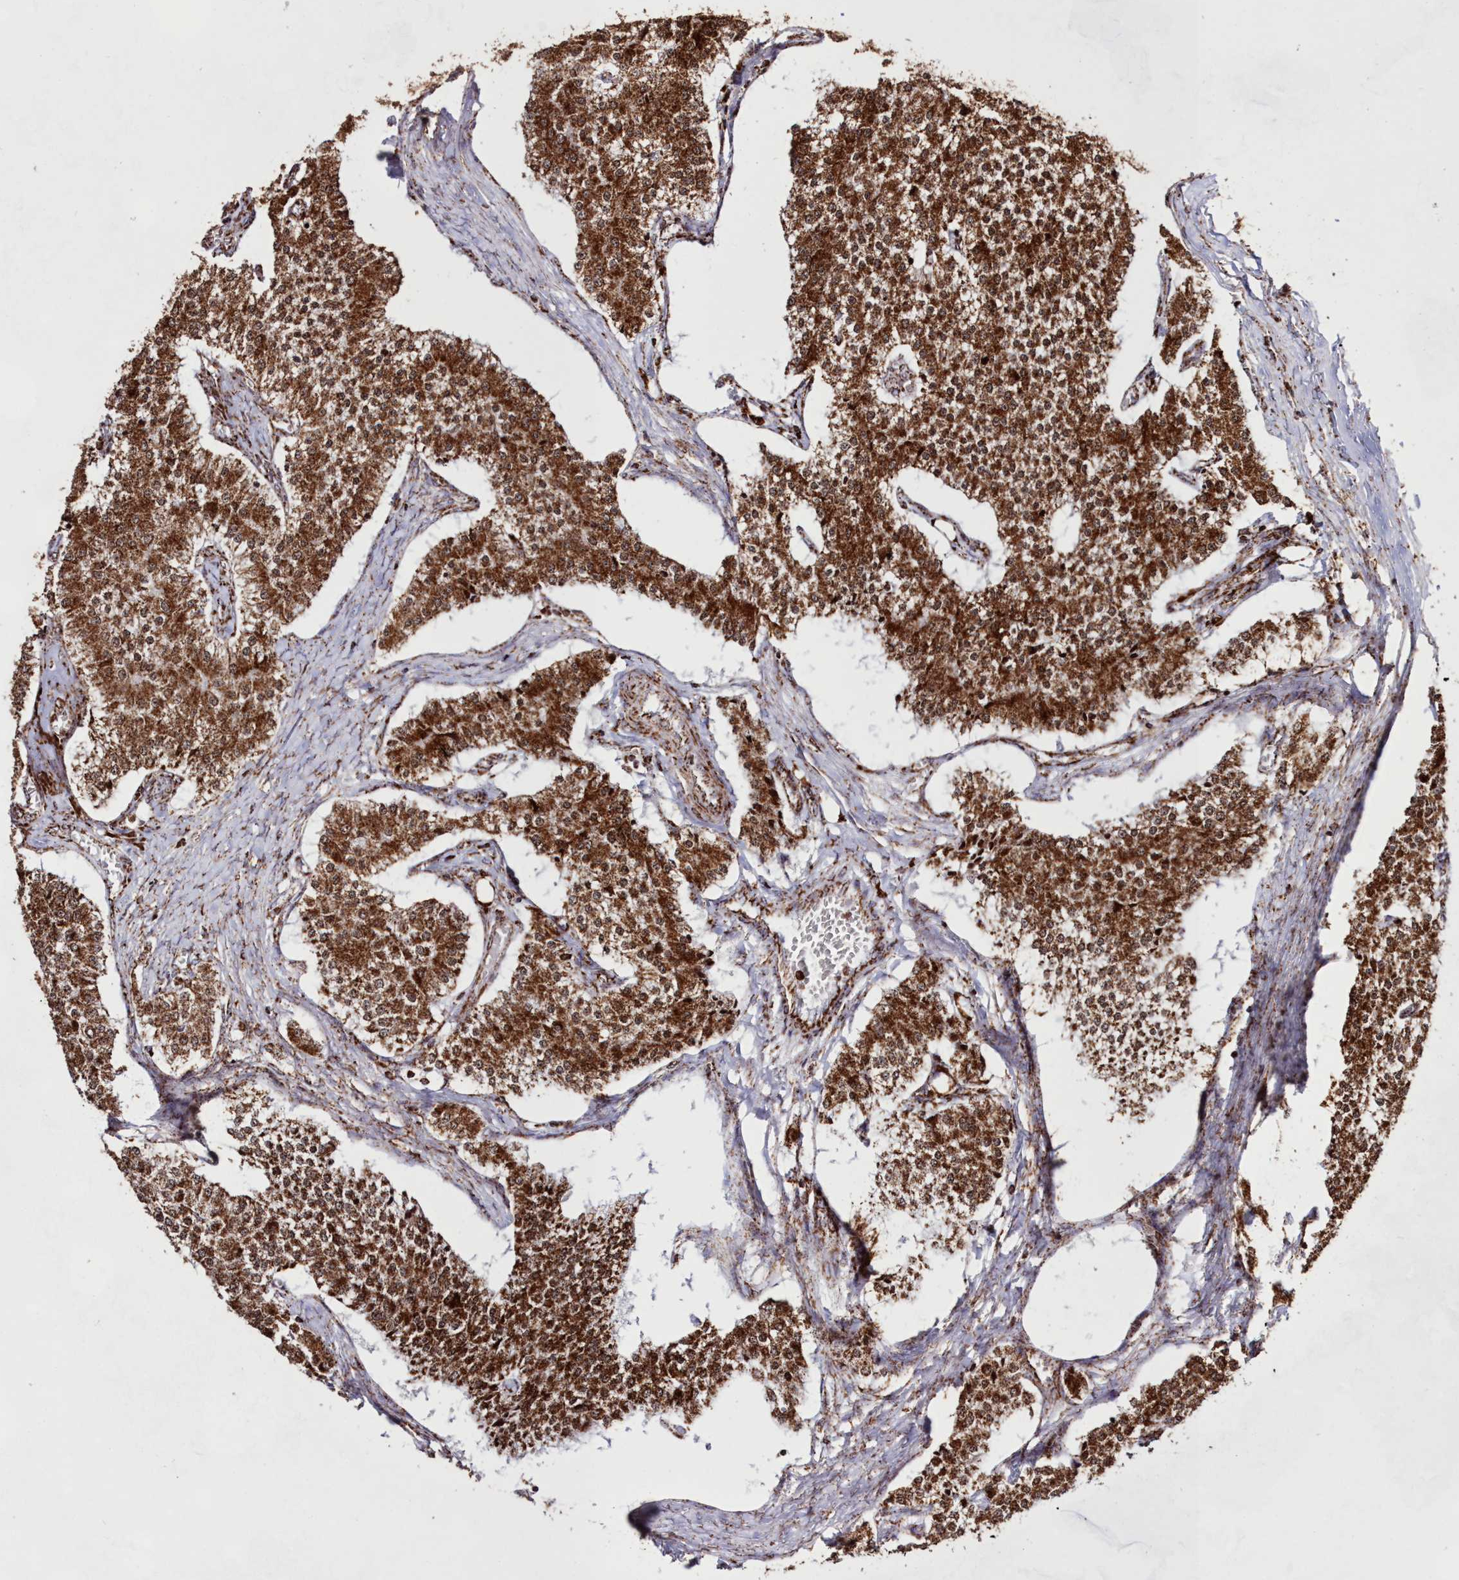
{"staining": {"intensity": "strong", "quantity": ">75%", "location": "cytoplasmic/membranous"}, "tissue": "carcinoid", "cell_type": "Tumor cells", "image_type": "cancer", "snomed": [{"axis": "morphology", "description": "Carcinoid, malignant, NOS"}, {"axis": "topography", "description": "Colon"}], "caption": "About >75% of tumor cells in human carcinoid demonstrate strong cytoplasmic/membranous protein expression as visualized by brown immunohistochemical staining.", "gene": "HADHB", "patient": {"sex": "female", "age": 52}}